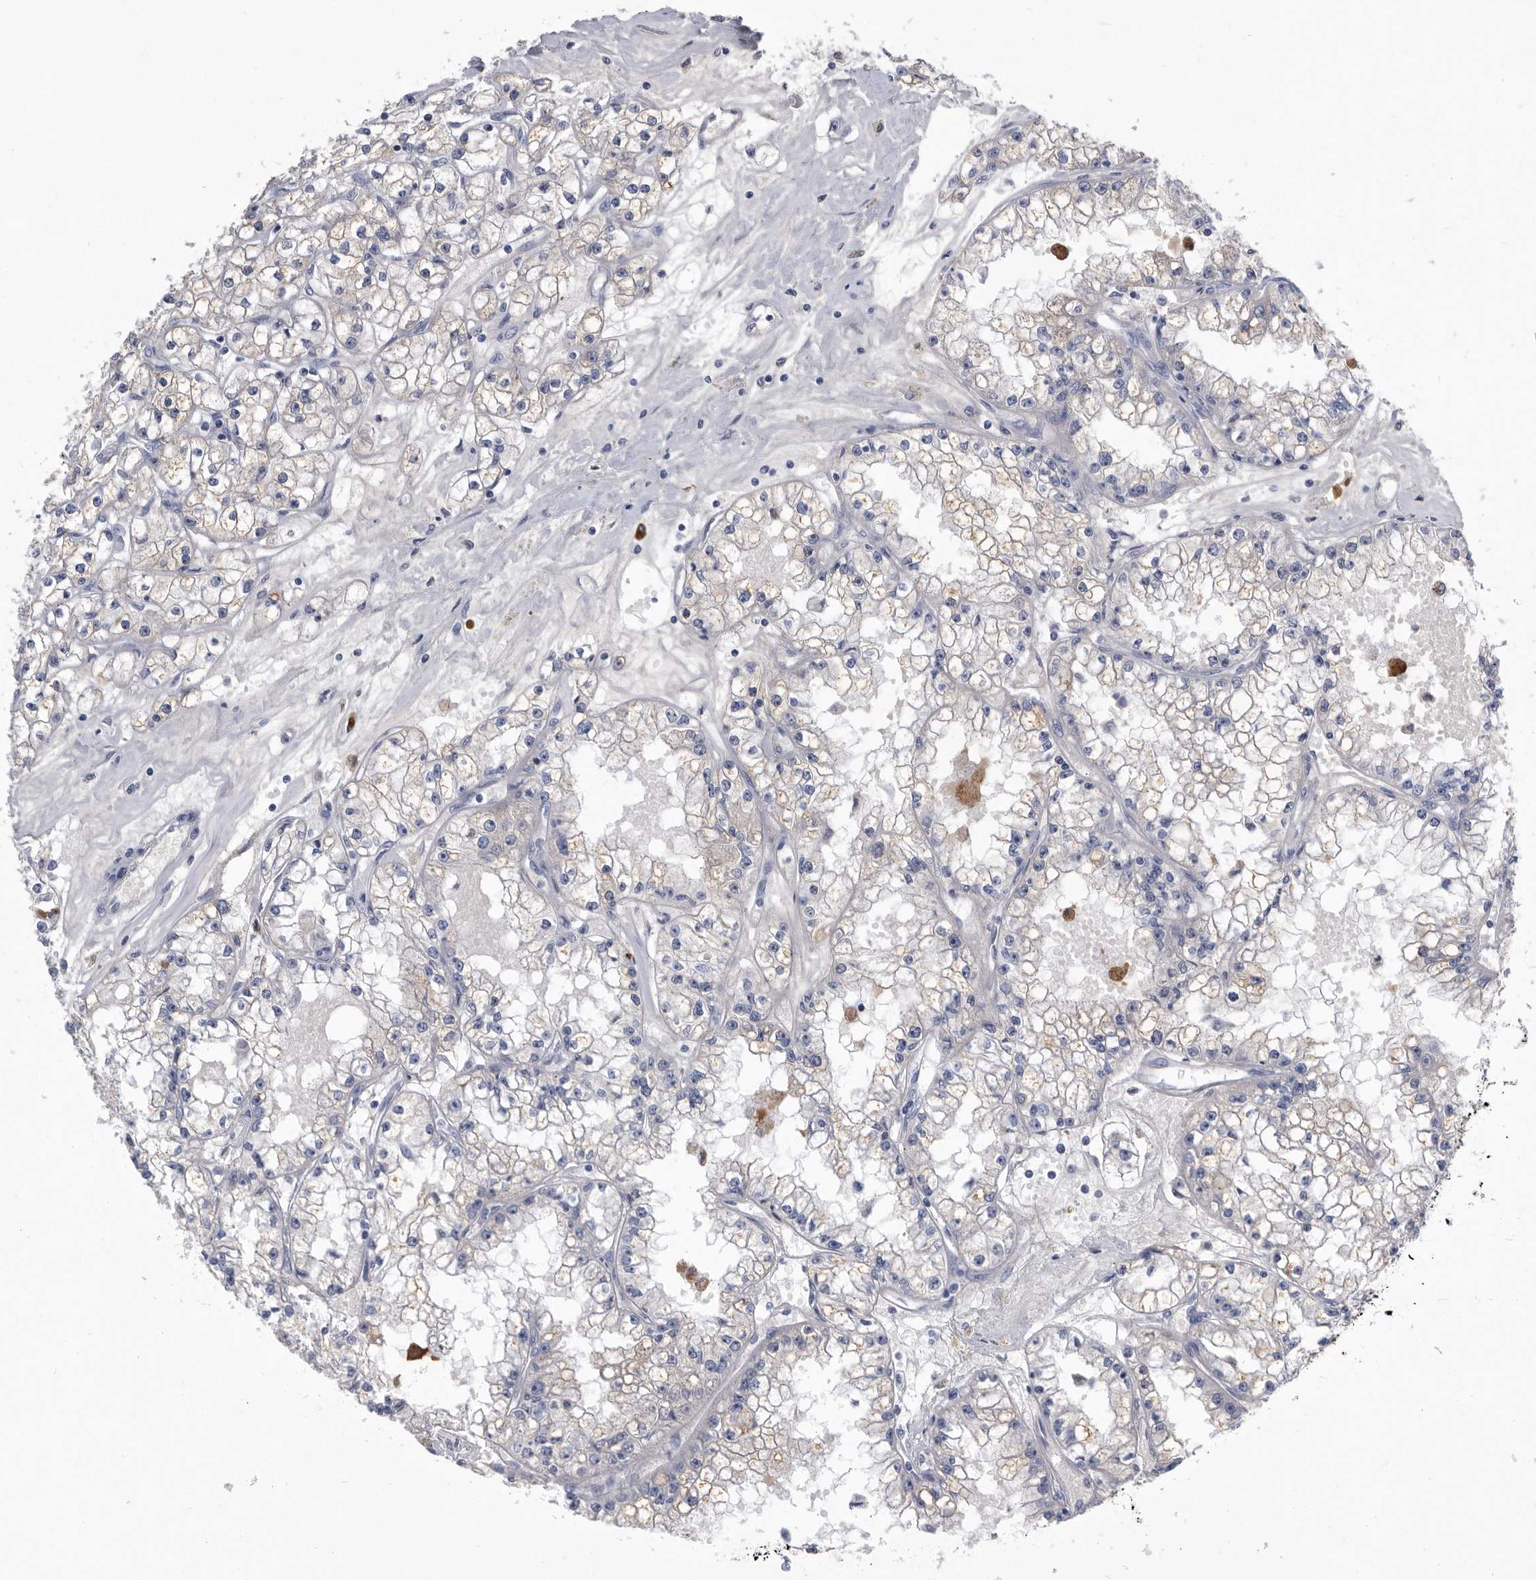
{"staining": {"intensity": "weak", "quantity": "<25%", "location": "cytoplasmic/membranous"}, "tissue": "renal cancer", "cell_type": "Tumor cells", "image_type": "cancer", "snomed": [{"axis": "morphology", "description": "Adenocarcinoma, NOS"}, {"axis": "topography", "description": "Kidney"}], "caption": "Immunohistochemical staining of human renal cancer (adenocarcinoma) demonstrates no significant expression in tumor cells.", "gene": "BTBD6", "patient": {"sex": "male", "age": 56}}